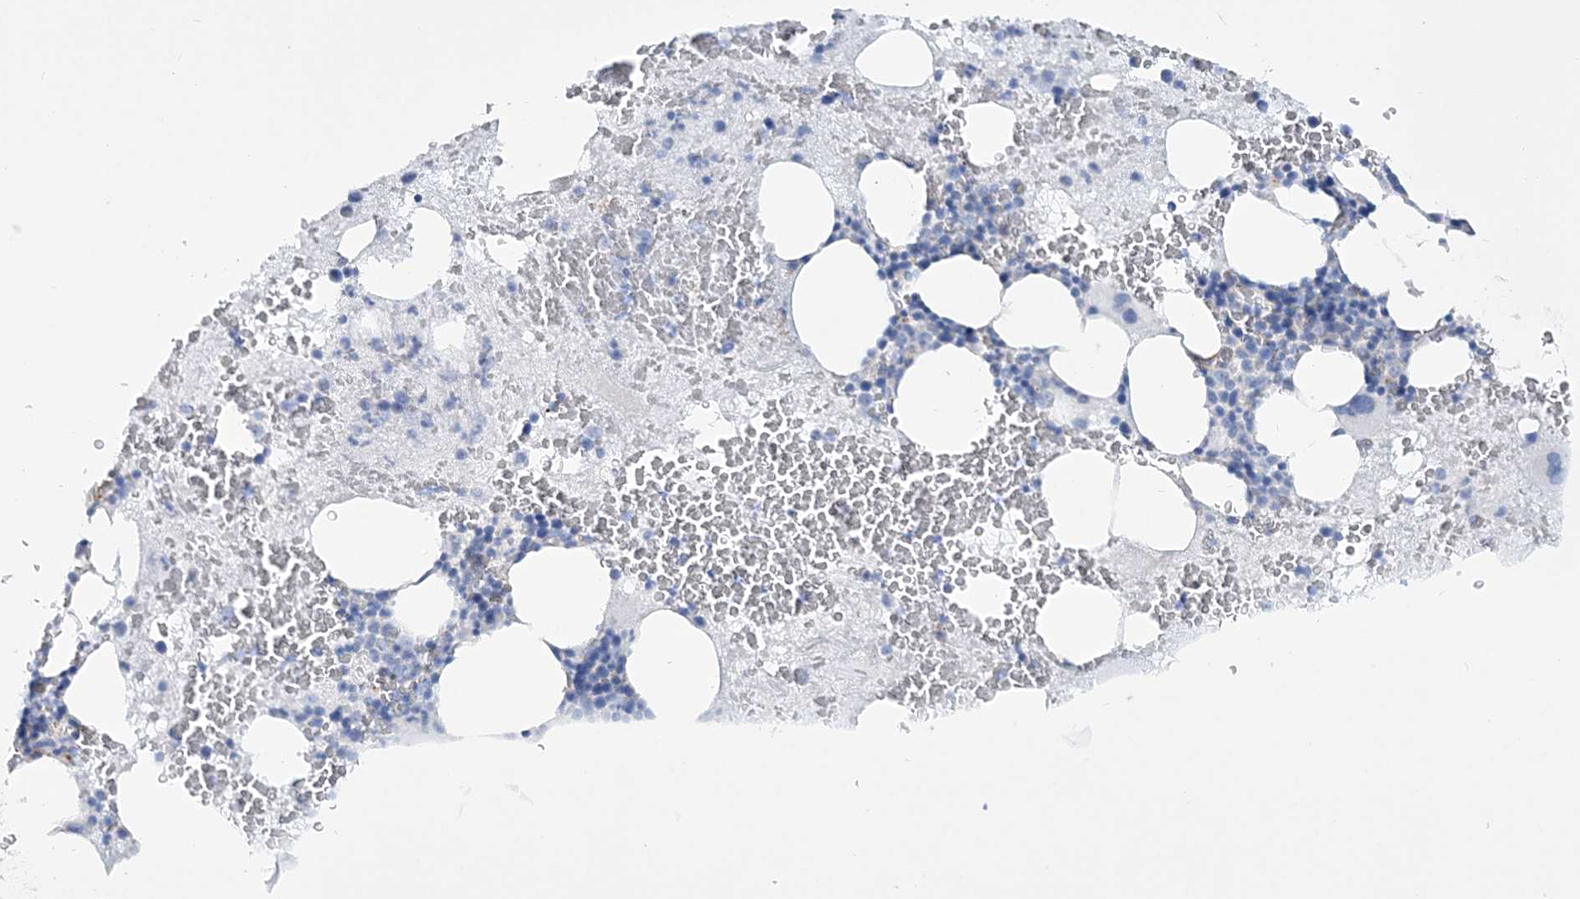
{"staining": {"intensity": "negative", "quantity": "none", "location": "none"}, "tissue": "bone marrow", "cell_type": "Hematopoietic cells", "image_type": "normal", "snomed": [{"axis": "morphology", "description": "Normal tissue, NOS"}, {"axis": "topography", "description": "Bone marrow"}], "caption": "This is a photomicrograph of IHC staining of benign bone marrow, which shows no expression in hematopoietic cells. Nuclei are stained in blue.", "gene": "RAB11FIP5", "patient": {"sex": "male", "age": 36}}